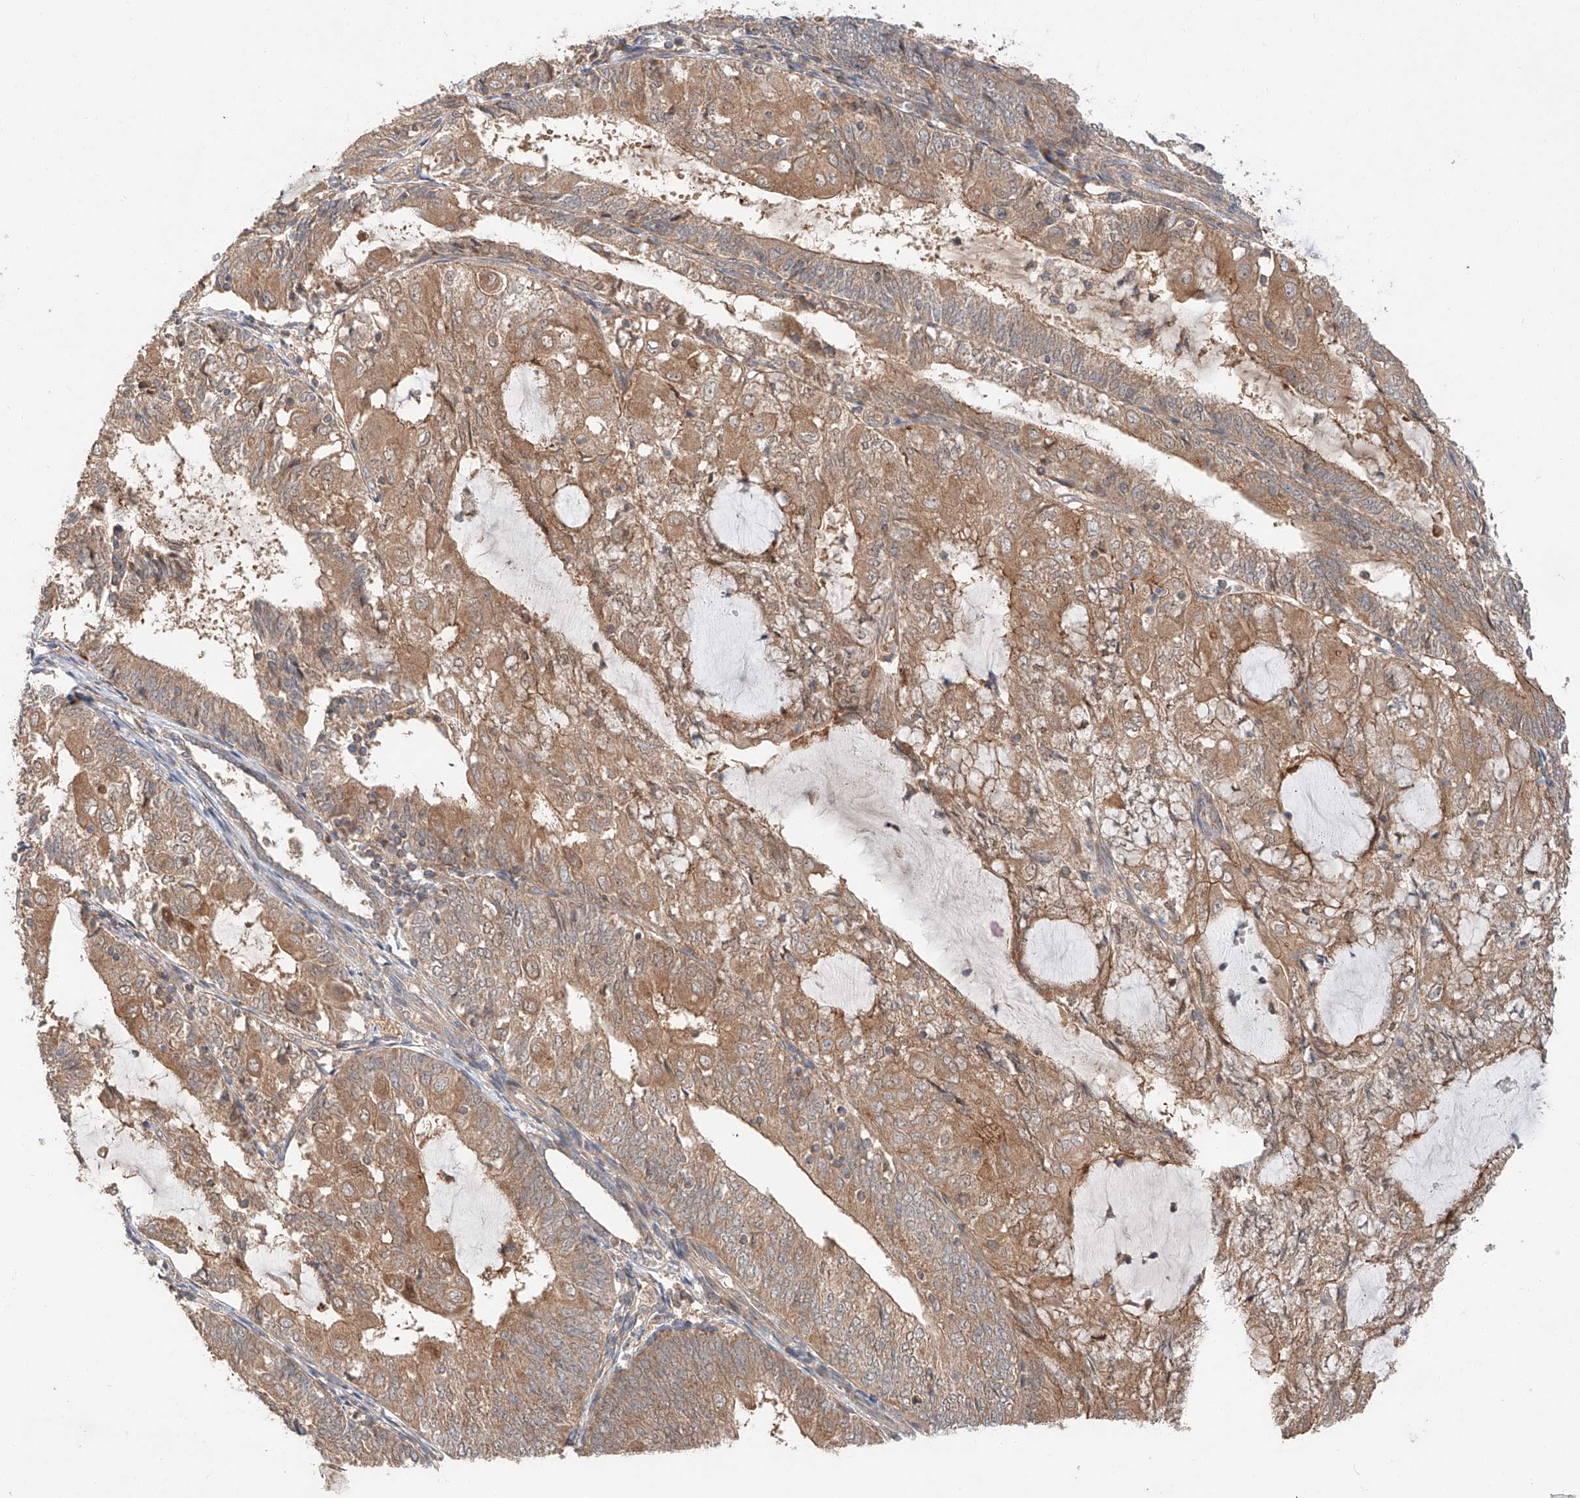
{"staining": {"intensity": "moderate", "quantity": ">75%", "location": "cytoplasmic/membranous"}, "tissue": "endometrial cancer", "cell_type": "Tumor cells", "image_type": "cancer", "snomed": [{"axis": "morphology", "description": "Adenocarcinoma, NOS"}, {"axis": "topography", "description": "Endometrium"}], "caption": "Immunohistochemical staining of human endometrial adenocarcinoma demonstrates moderate cytoplasmic/membranous protein positivity in about >75% of tumor cells. The staining was performed using DAB (3,3'-diaminobenzidine) to visualize the protein expression in brown, while the nuclei were stained in blue with hematoxylin (Magnification: 20x).", "gene": "XPNPEP1", "patient": {"sex": "female", "age": 81}}